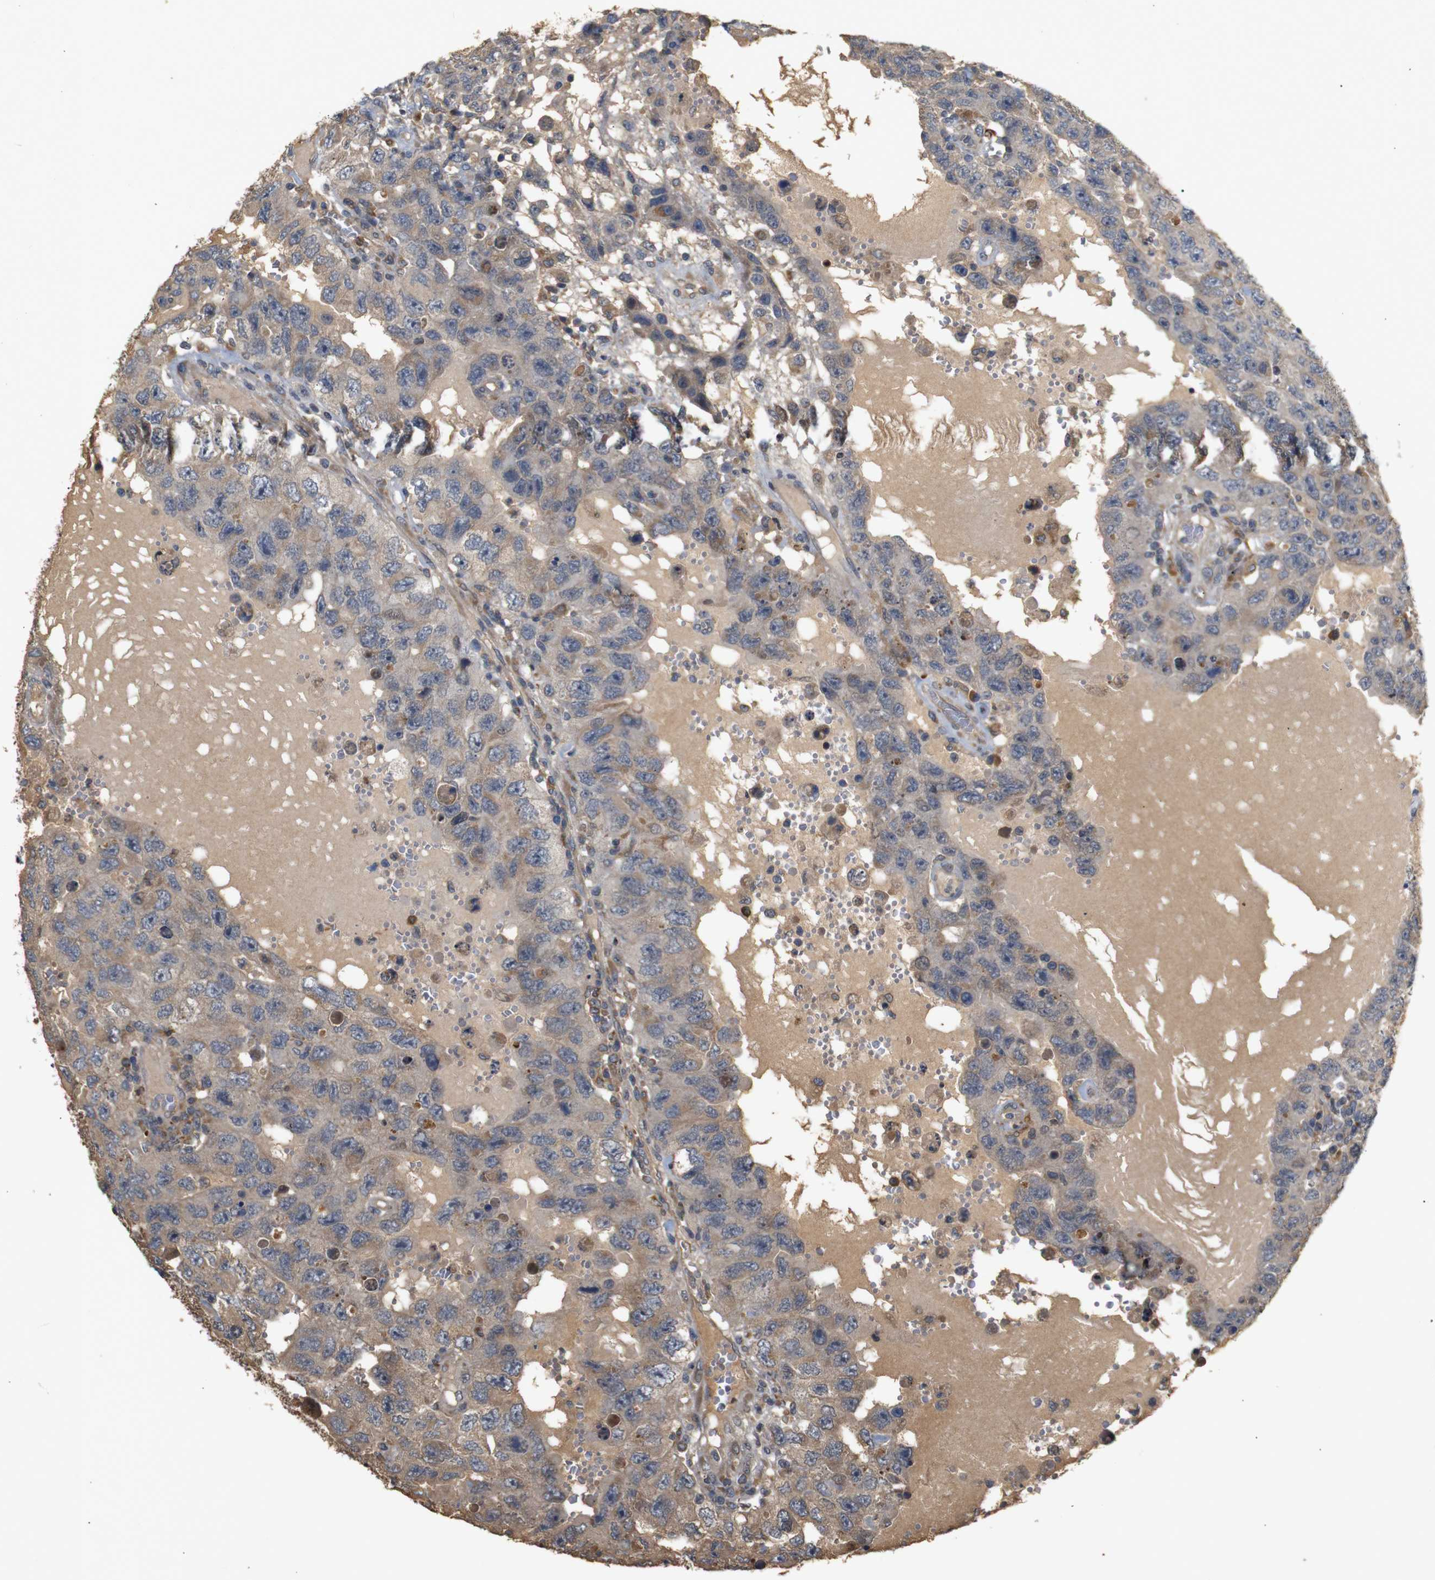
{"staining": {"intensity": "weak", "quantity": ">75%", "location": "cytoplasmic/membranous"}, "tissue": "testis cancer", "cell_type": "Tumor cells", "image_type": "cancer", "snomed": [{"axis": "morphology", "description": "Carcinoma, Embryonal, NOS"}, {"axis": "topography", "description": "Testis"}], "caption": "Human testis cancer stained with a protein marker shows weak staining in tumor cells.", "gene": "PTPN1", "patient": {"sex": "male", "age": 26}}